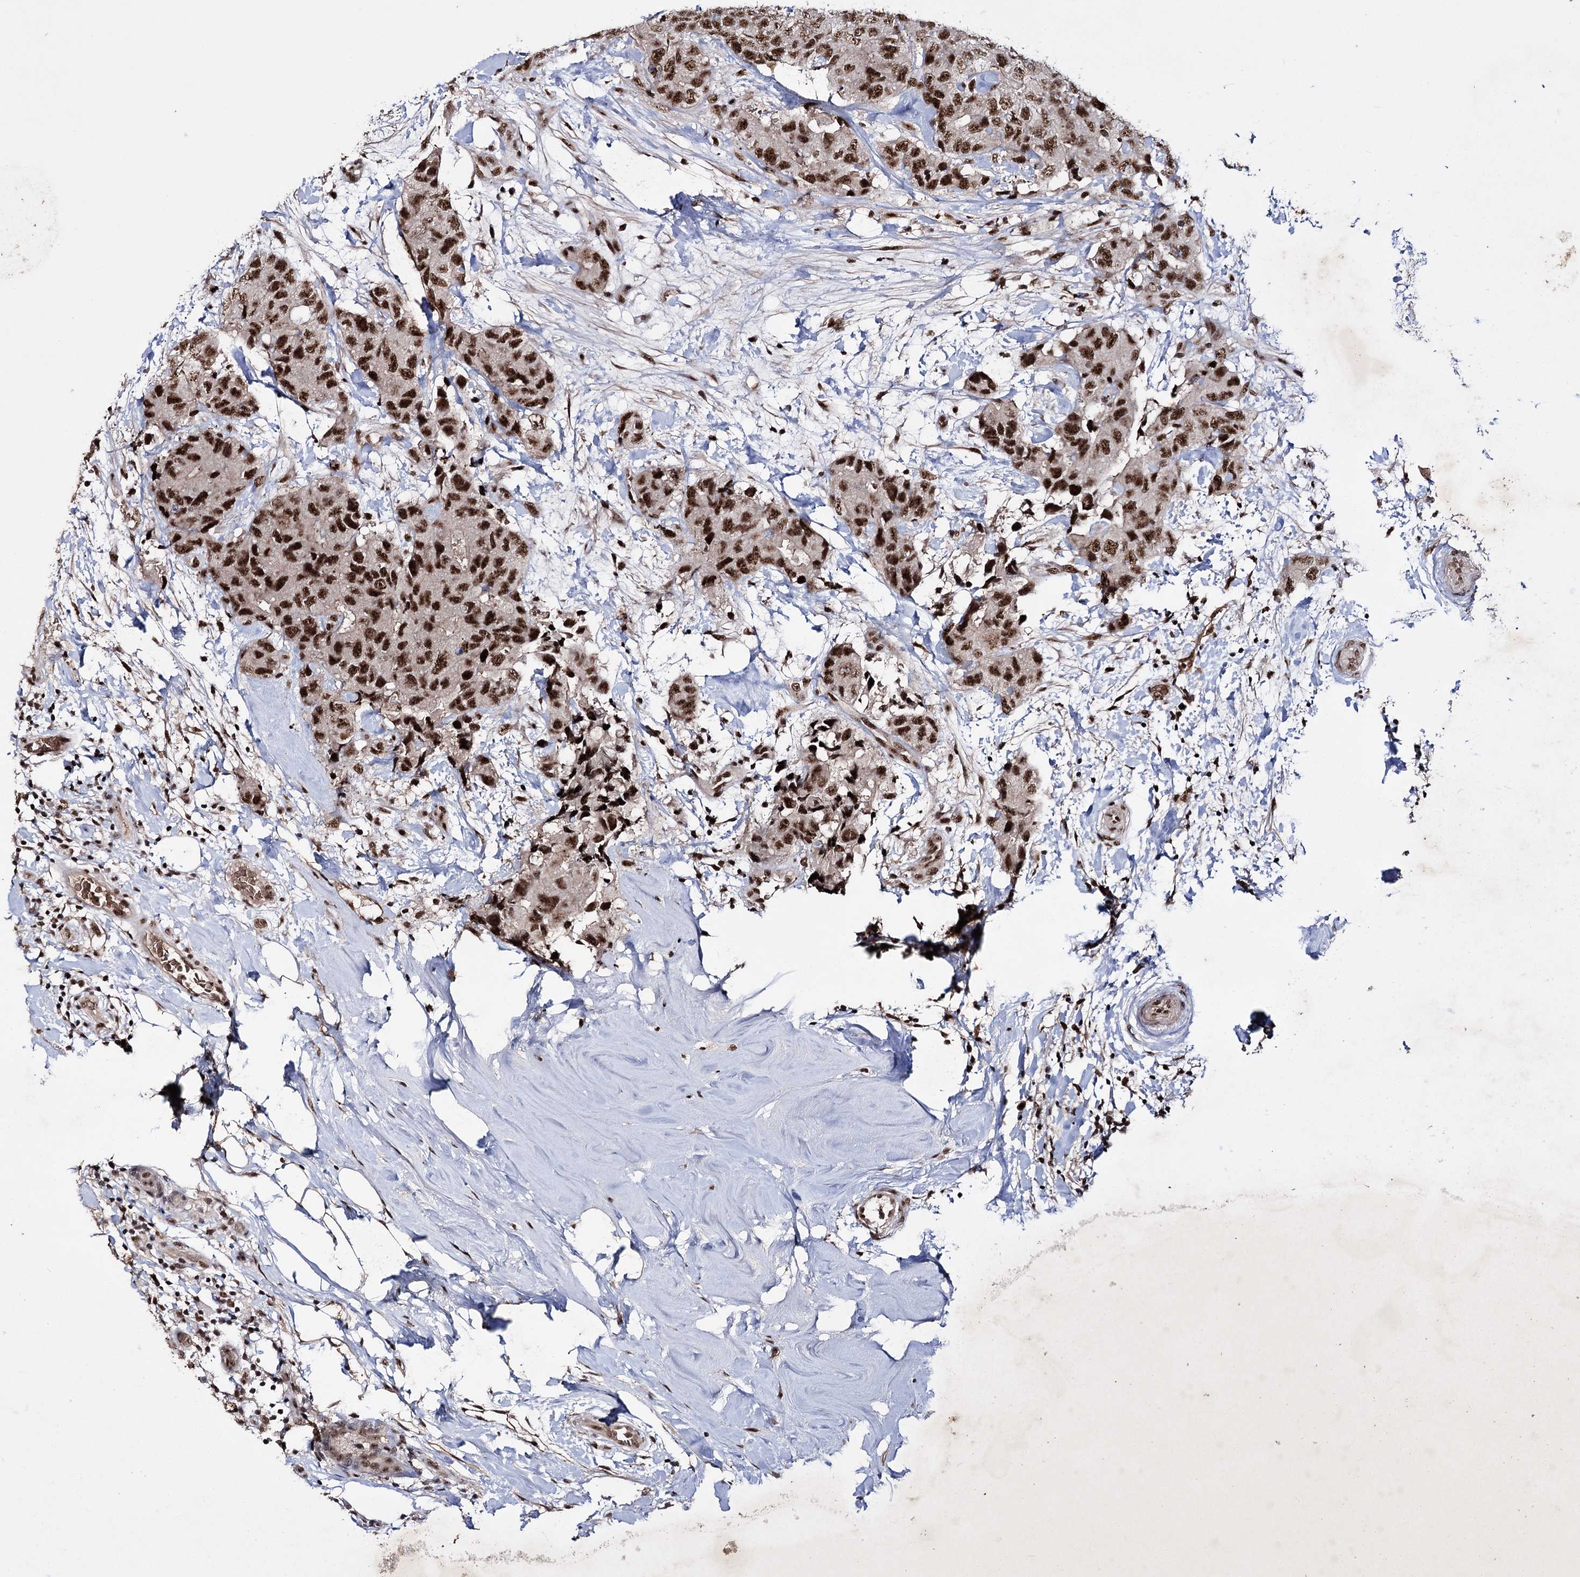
{"staining": {"intensity": "strong", "quantity": ">75%", "location": "nuclear"}, "tissue": "breast cancer", "cell_type": "Tumor cells", "image_type": "cancer", "snomed": [{"axis": "morphology", "description": "Duct carcinoma"}, {"axis": "topography", "description": "Breast"}], "caption": "This is a micrograph of immunohistochemistry (IHC) staining of breast invasive ductal carcinoma, which shows strong staining in the nuclear of tumor cells.", "gene": "PRPF40A", "patient": {"sex": "female", "age": 62}}